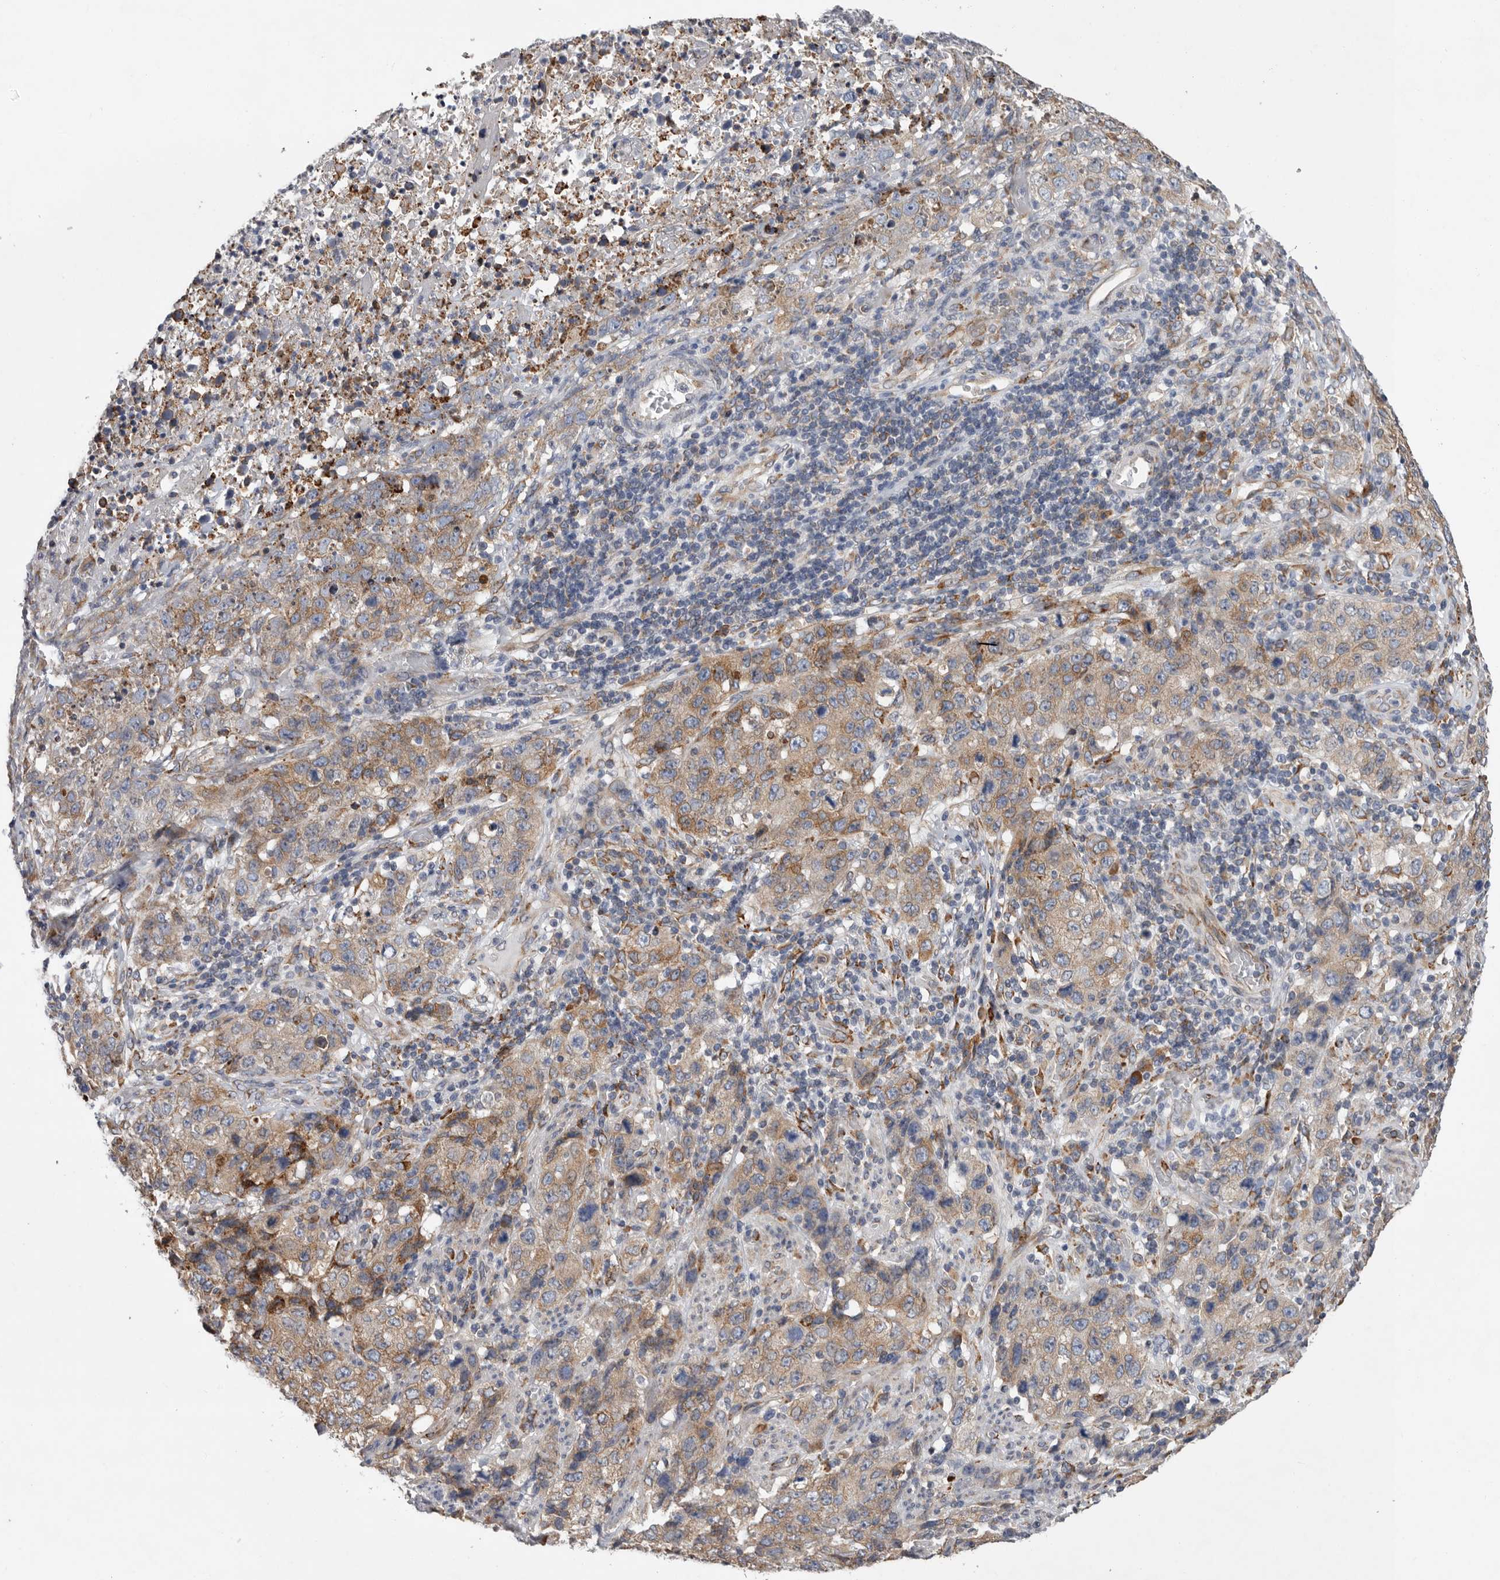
{"staining": {"intensity": "moderate", "quantity": ">75%", "location": "cytoplasmic/membranous"}, "tissue": "stomach cancer", "cell_type": "Tumor cells", "image_type": "cancer", "snomed": [{"axis": "morphology", "description": "Adenocarcinoma, NOS"}, {"axis": "topography", "description": "Stomach"}], "caption": "Stomach cancer (adenocarcinoma) was stained to show a protein in brown. There is medium levels of moderate cytoplasmic/membranous positivity in approximately >75% of tumor cells. Nuclei are stained in blue.", "gene": "GANAB", "patient": {"sex": "male", "age": 48}}